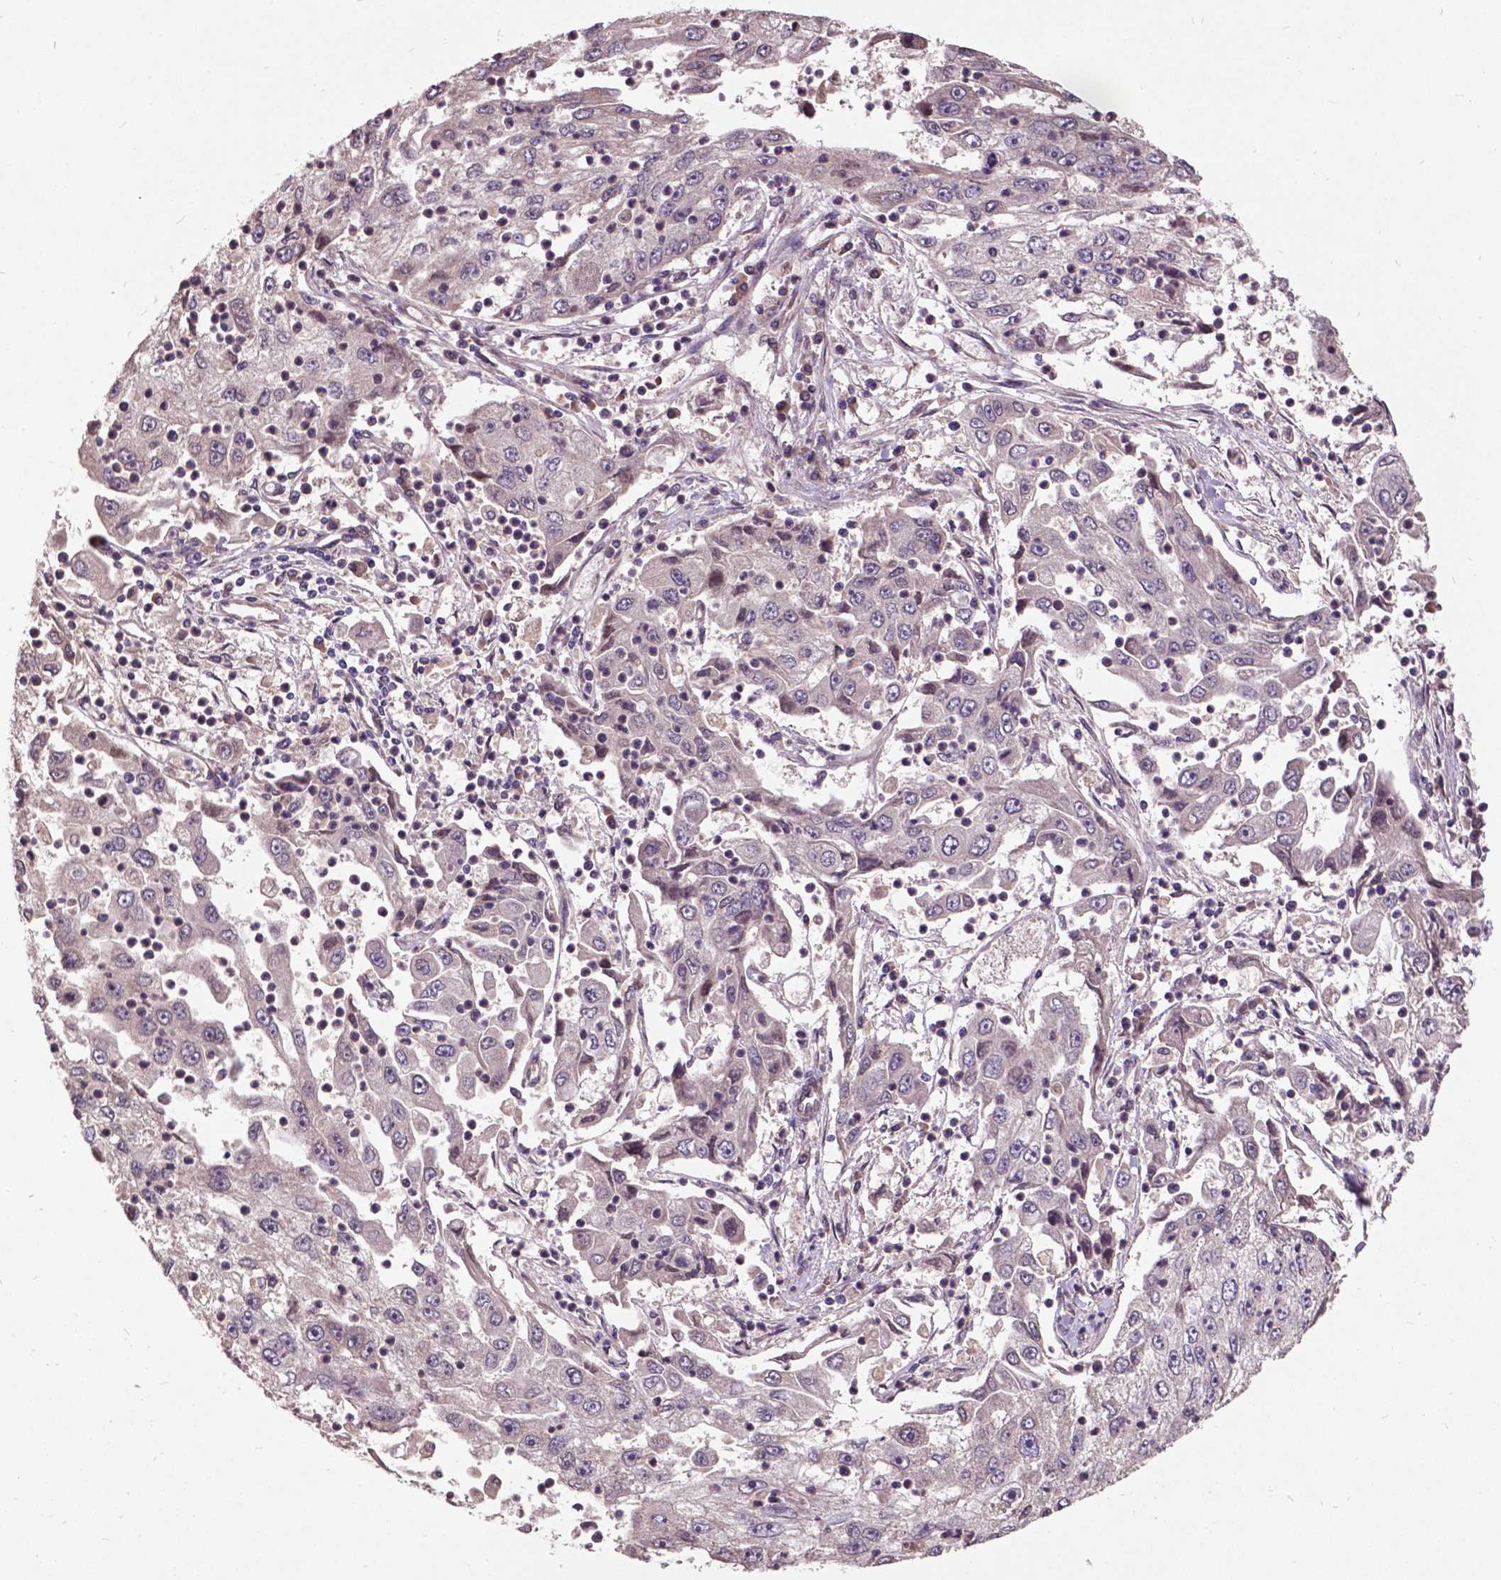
{"staining": {"intensity": "negative", "quantity": "none", "location": "none"}, "tissue": "cervical cancer", "cell_type": "Tumor cells", "image_type": "cancer", "snomed": [{"axis": "morphology", "description": "Squamous cell carcinoma, NOS"}, {"axis": "topography", "description": "Cervix"}], "caption": "DAB (3,3'-diaminobenzidine) immunohistochemical staining of human cervical cancer (squamous cell carcinoma) exhibits no significant staining in tumor cells.", "gene": "AP1S3", "patient": {"sex": "female", "age": 36}}